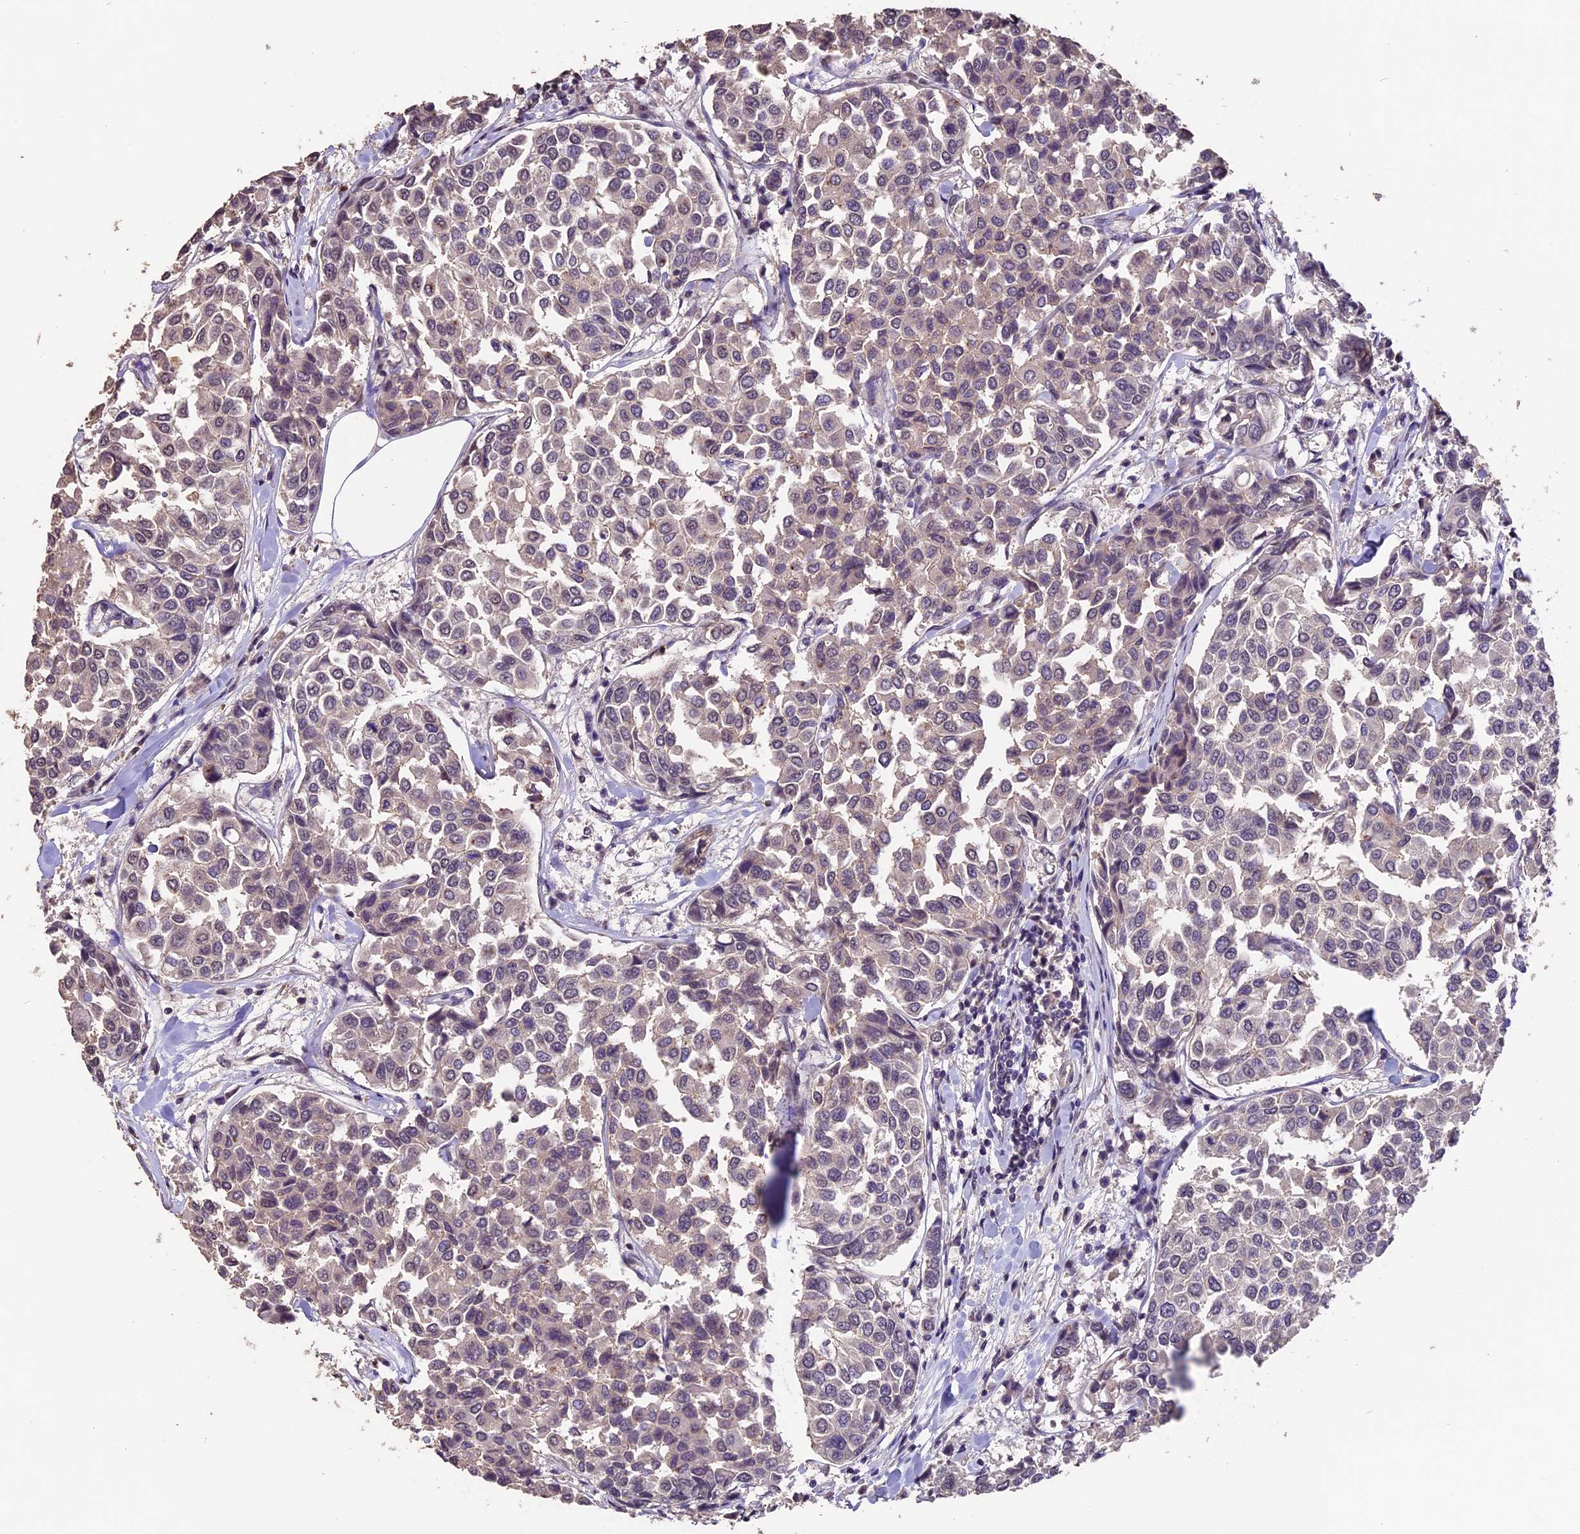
{"staining": {"intensity": "negative", "quantity": "none", "location": "none"}, "tissue": "breast cancer", "cell_type": "Tumor cells", "image_type": "cancer", "snomed": [{"axis": "morphology", "description": "Duct carcinoma"}, {"axis": "topography", "description": "Breast"}], "caption": "Immunohistochemistry of breast infiltrating ductal carcinoma exhibits no positivity in tumor cells.", "gene": "GNB5", "patient": {"sex": "female", "age": 55}}